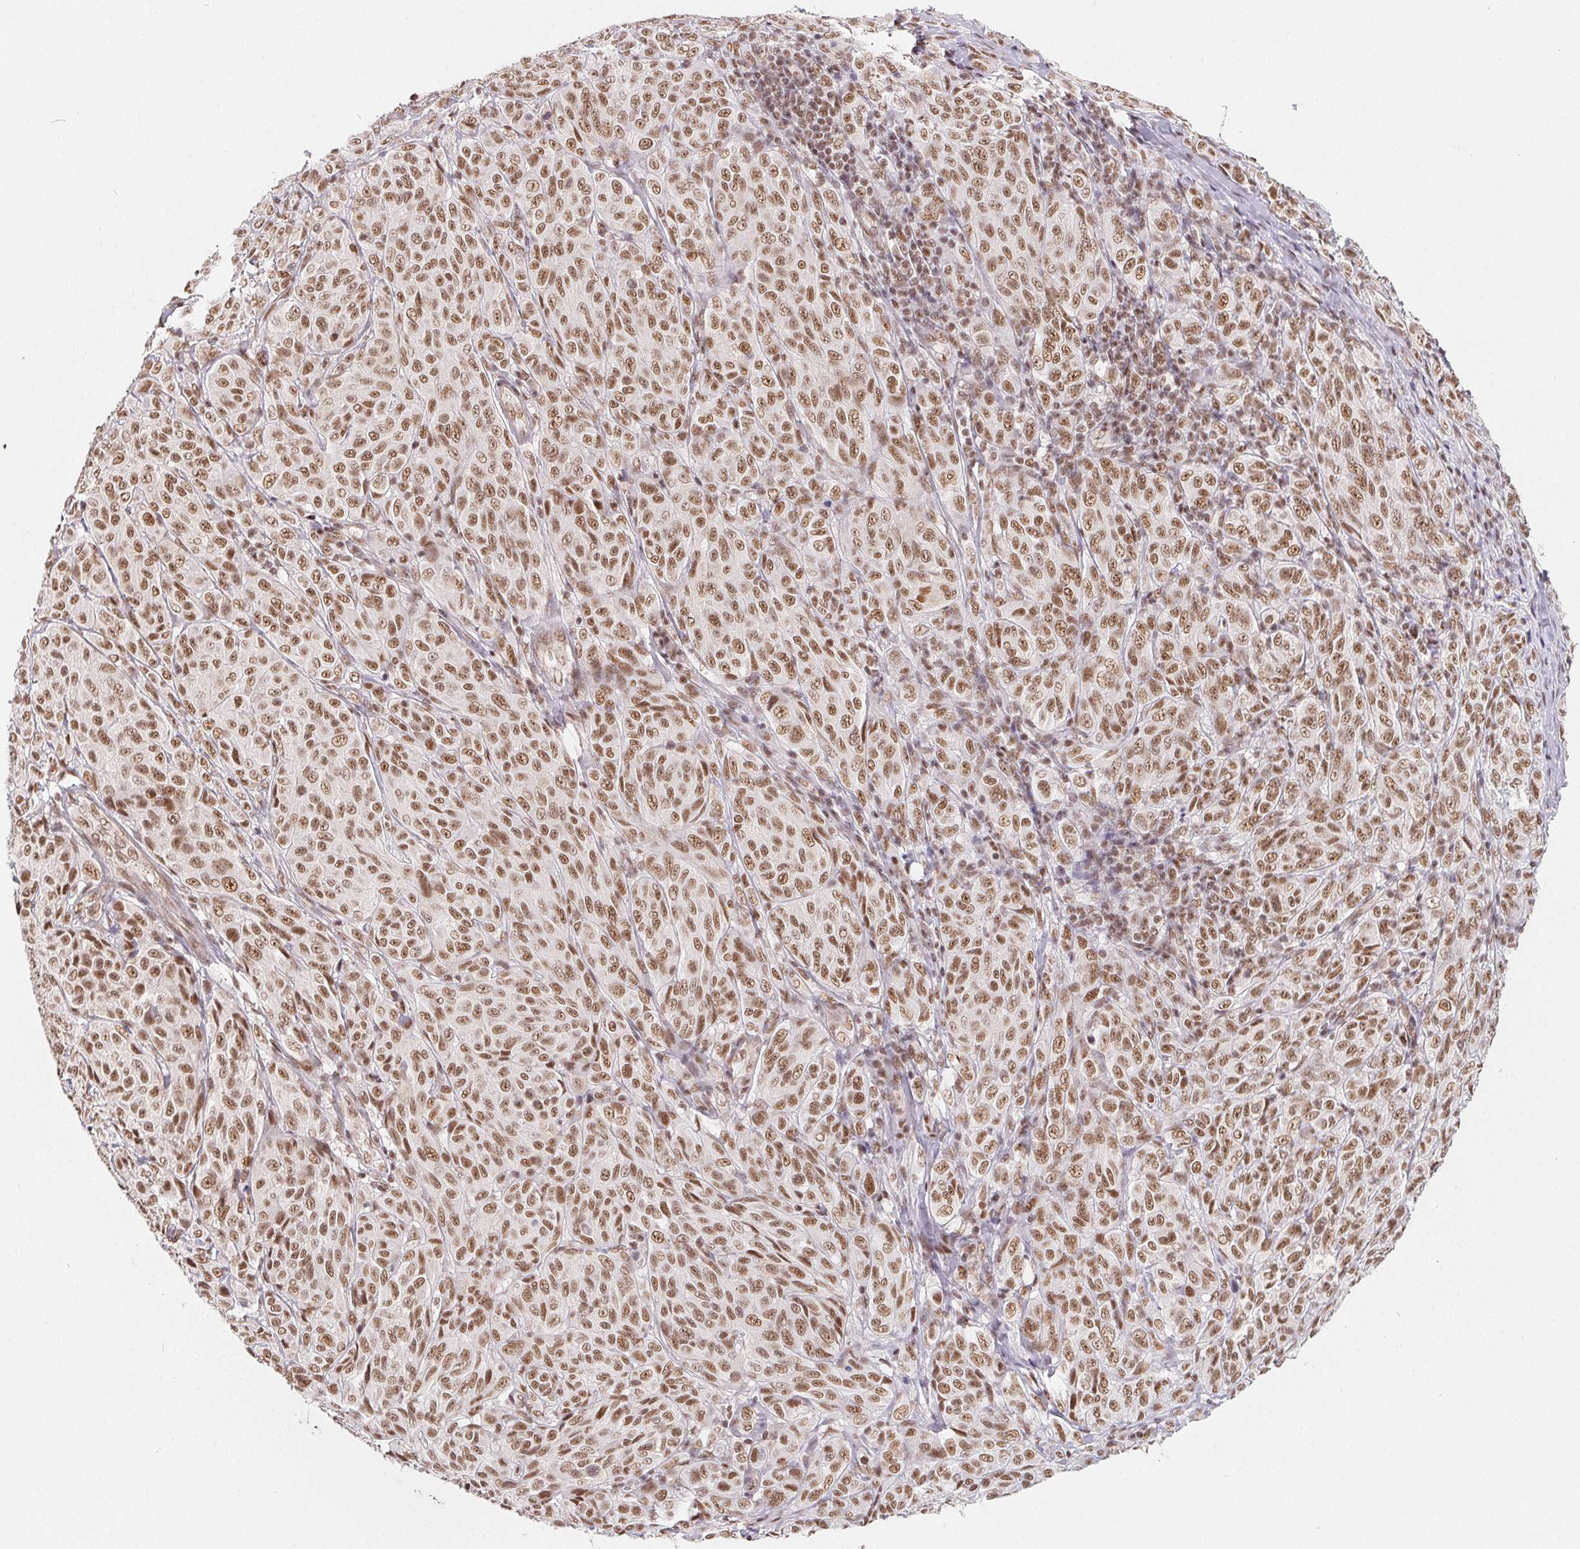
{"staining": {"intensity": "moderate", "quantity": ">75%", "location": "nuclear"}, "tissue": "melanoma", "cell_type": "Tumor cells", "image_type": "cancer", "snomed": [{"axis": "morphology", "description": "Malignant melanoma, NOS"}, {"axis": "topography", "description": "Skin"}], "caption": "DAB immunohistochemical staining of human malignant melanoma displays moderate nuclear protein staining in about >75% of tumor cells. (DAB (3,3'-diaminobenzidine) IHC with brightfield microscopy, high magnification).", "gene": "TCERG1", "patient": {"sex": "male", "age": 89}}